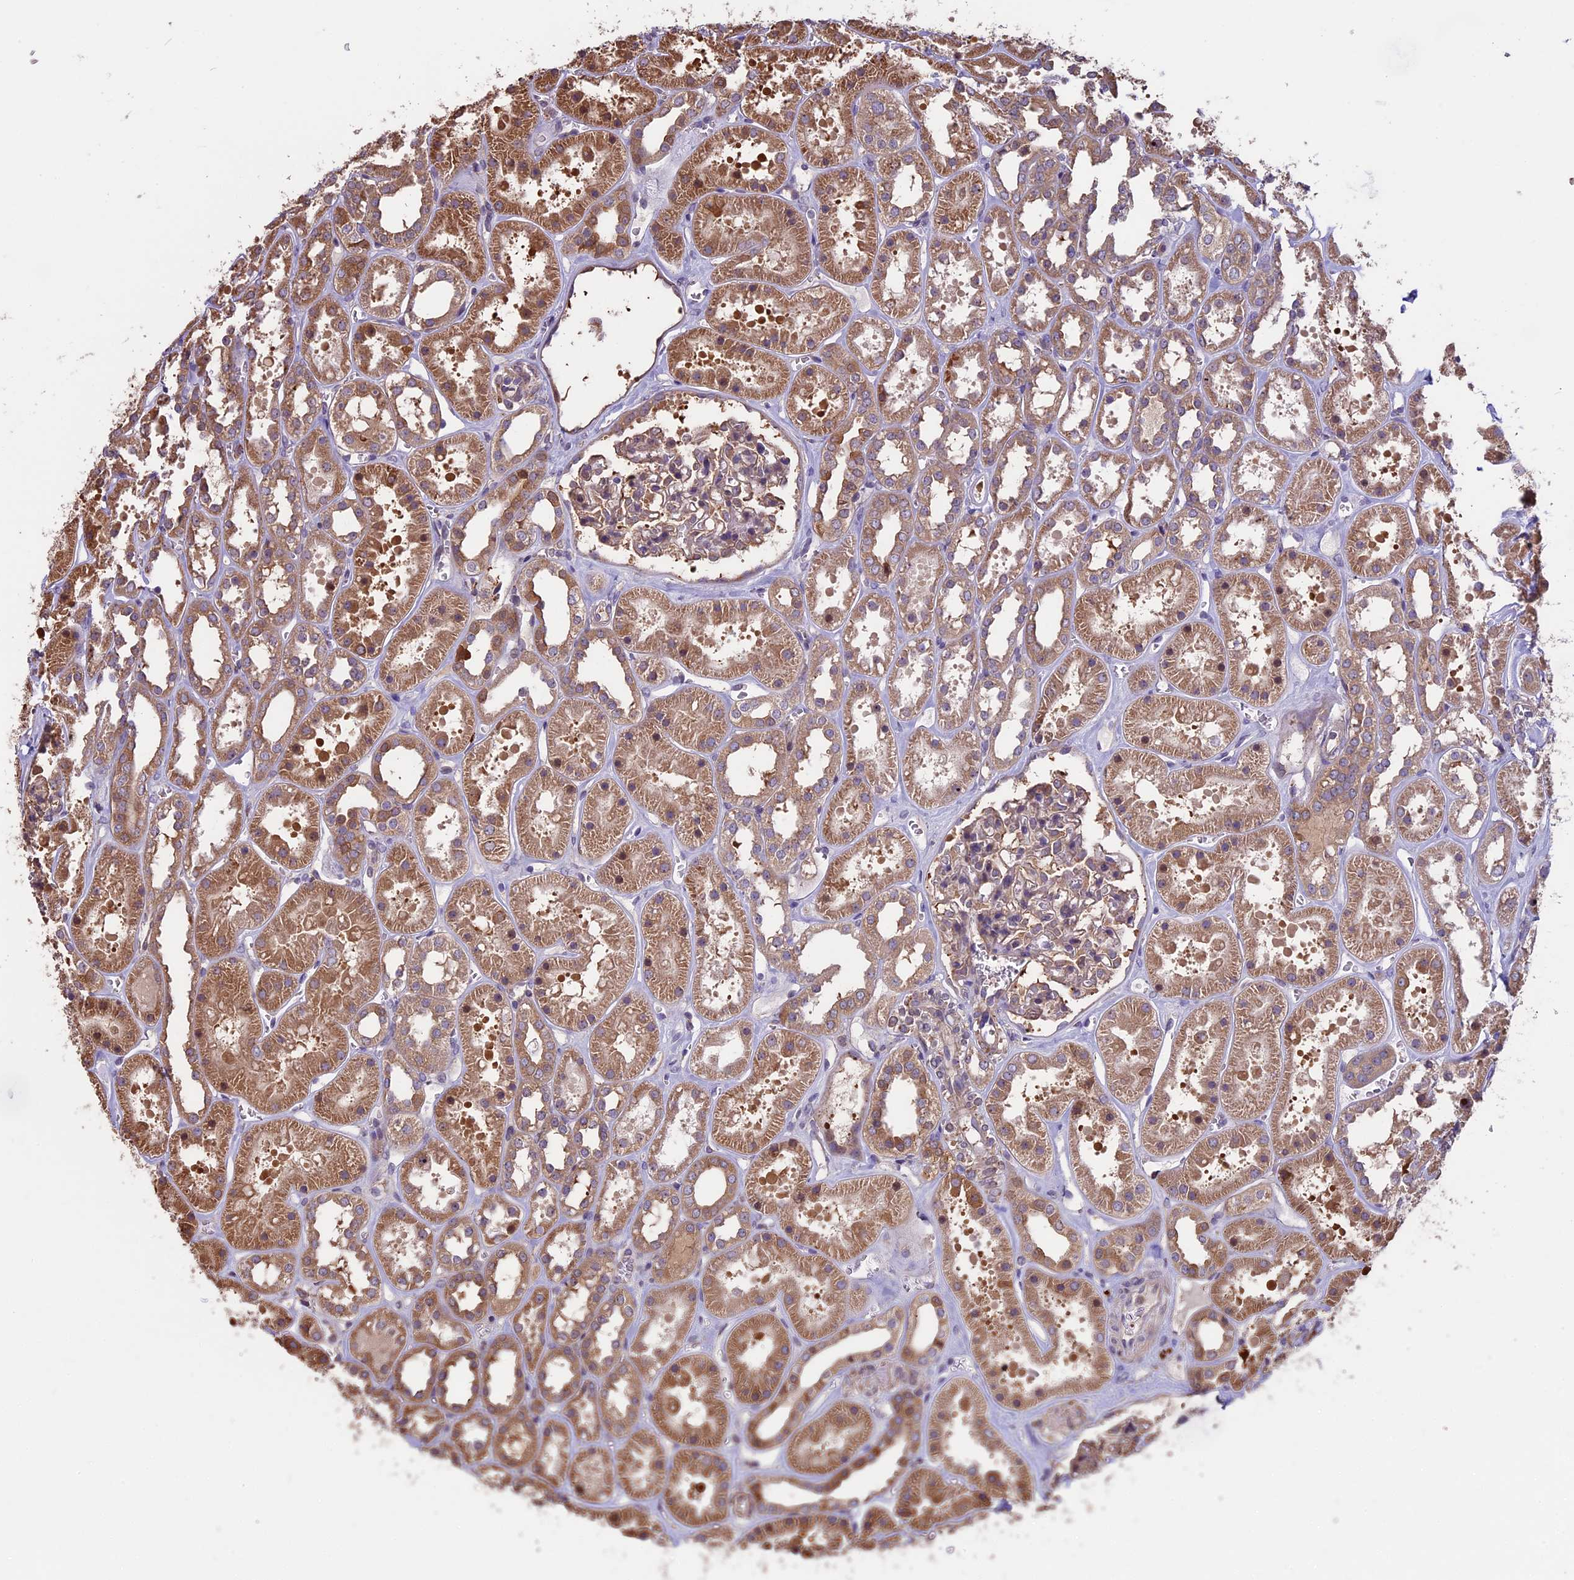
{"staining": {"intensity": "weak", "quantity": "25%-75%", "location": "cytoplasmic/membranous"}, "tissue": "kidney", "cell_type": "Cells in glomeruli", "image_type": "normal", "snomed": [{"axis": "morphology", "description": "Normal tissue, NOS"}, {"axis": "topography", "description": "Kidney"}], "caption": "An IHC micrograph of normal tissue is shown. Protein staining in brown highlights weak cytoplasmic/membranous positivity in kidney within cells in glomeruli. Nuclei are stained in blue.", "gene": "VWA3A", "patient": {"sex": "female", "age": 41}}